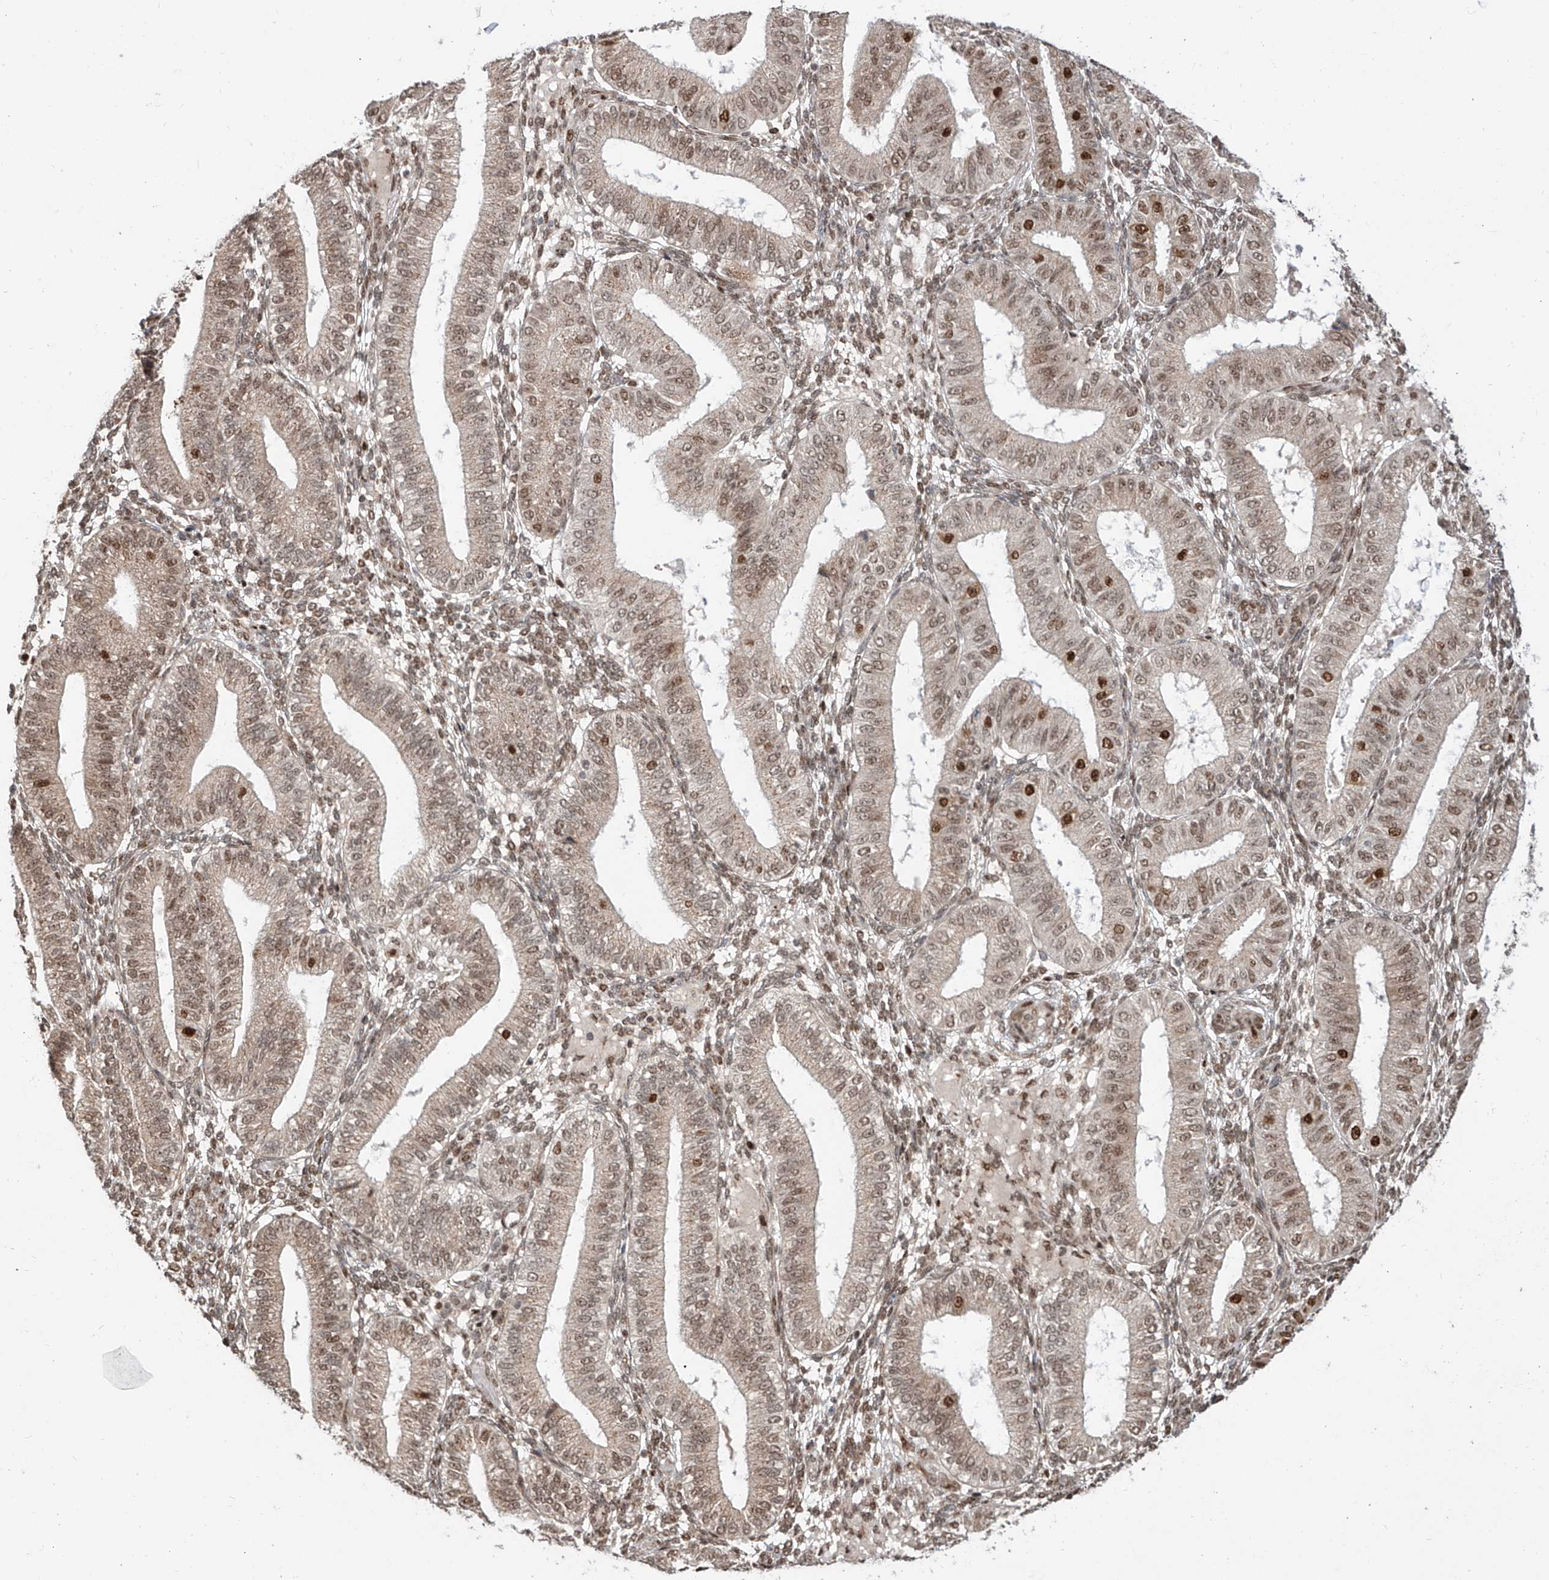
{"staining": {"intensity": "moderate", "quantity": ">75%", "location": "nuclear"}, "tissue": "endometrium", "cell_type": "Cells in endometrial stroma", "image_type": "normal", "snomed": [{"axis": "morphology", "description": "Normal tissue, NOS"}, {"axis": "topography", "description": "Endometrium"}], "caption": "Unremarkable endometrium was stained to show a protein in brown. There is medium levels of moderate nuclear positivity in approximately >75% of cells in endometrial stroma. (DAB (3,3'-diaminobenzidine) IHC, brown staining for protein, blue staining for nuclei).", "gene": "ZNF710", "patient": {"sex": "female", "age": 39}}